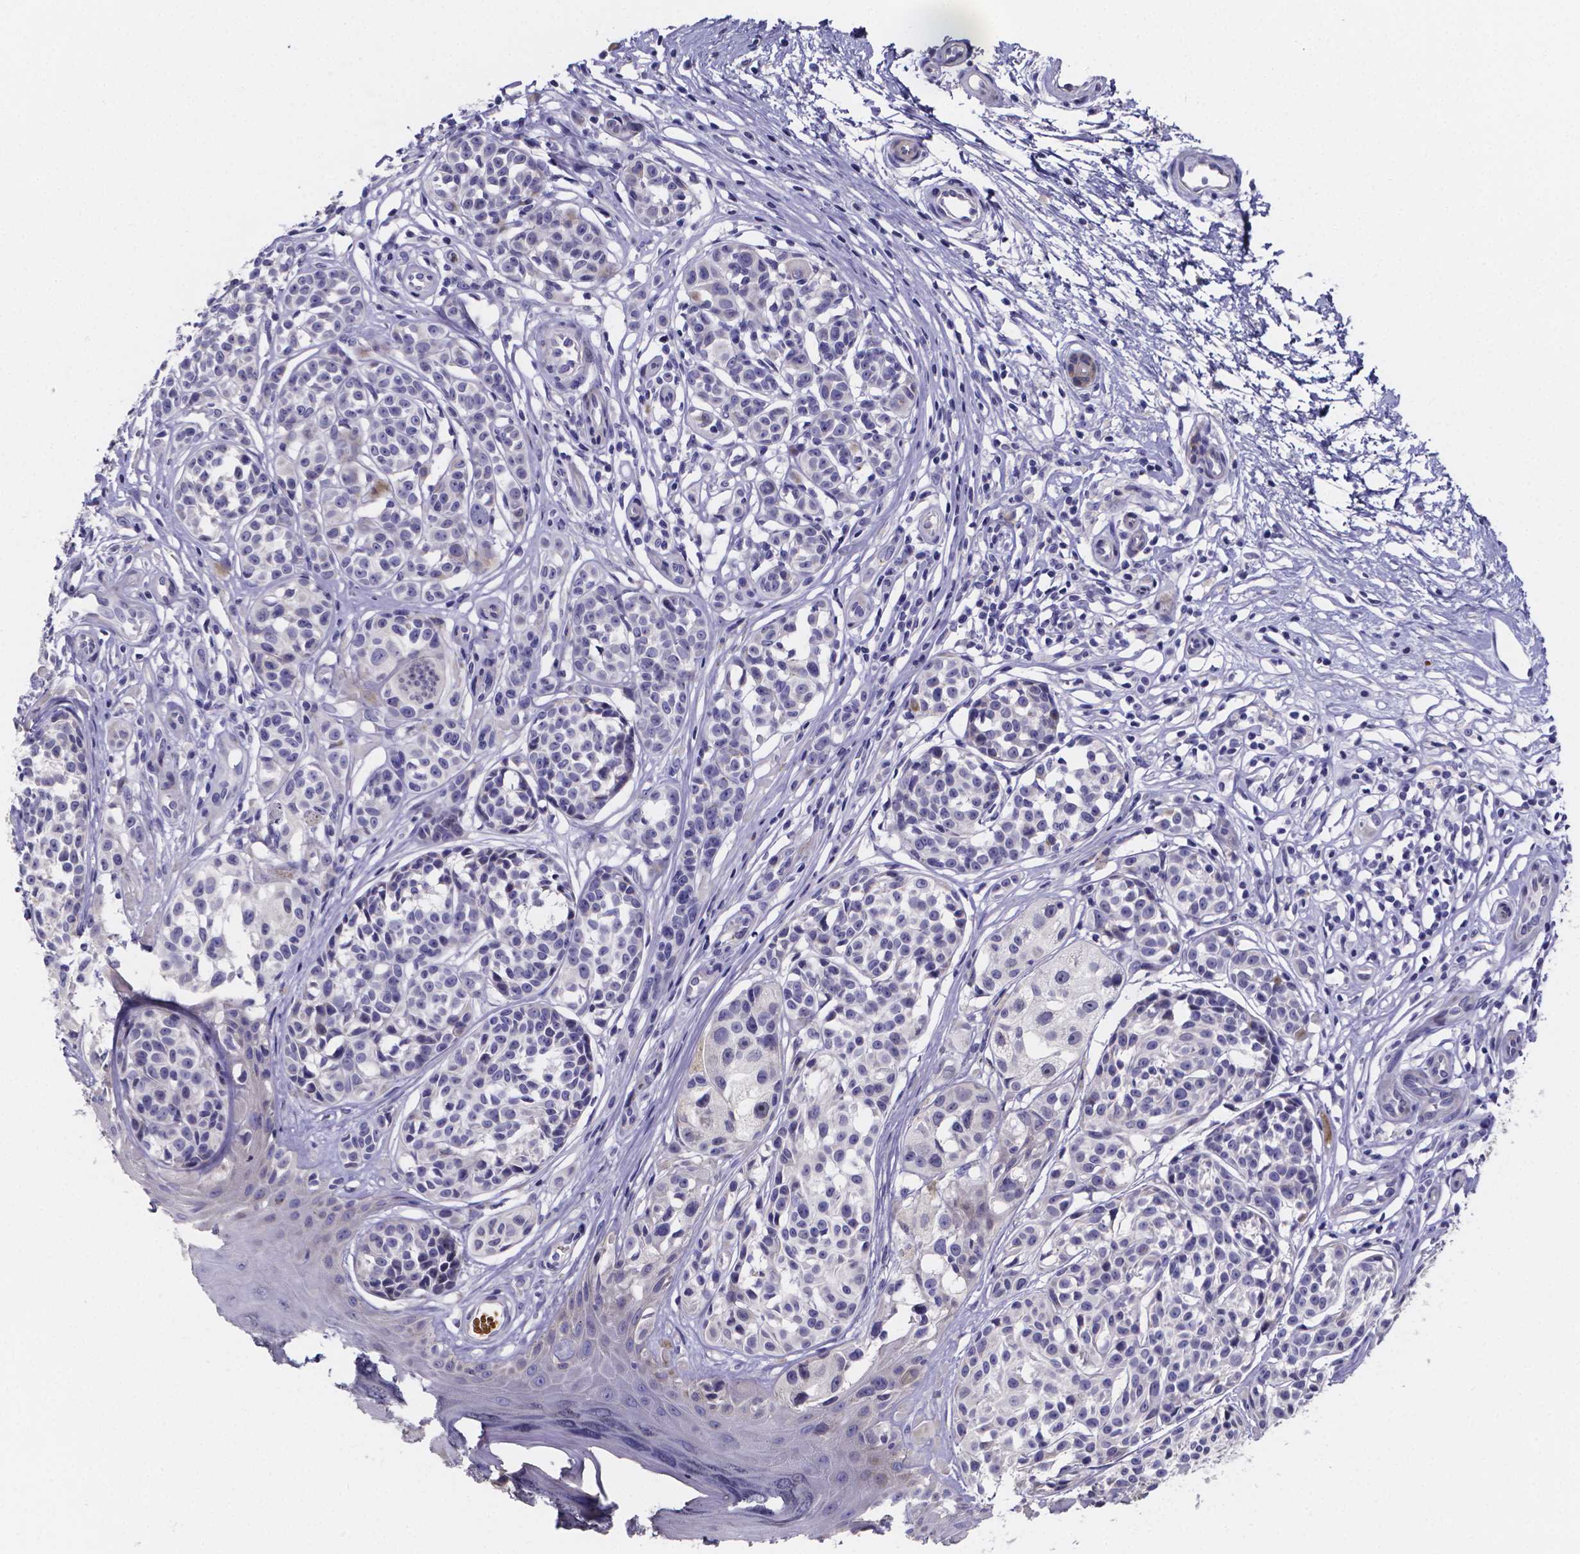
{"staining": {"intensity": "negative", "quantity": "none", "location": "none"}, "tissue": "melanoma", "cell_type": "Tumor cells", "image_type": "cancer", "snomed": [{"axis": "morphology", "description": "Malignant melanoma, NOS"}, {"axis": "topography", "description": "Skin"}], "caption": "Photomicrograph shows no protein expression in tumor cells of malignant melanoma tissue.", "gene": "GABRA3", "patient": {"sex": "female", "age": 90}}